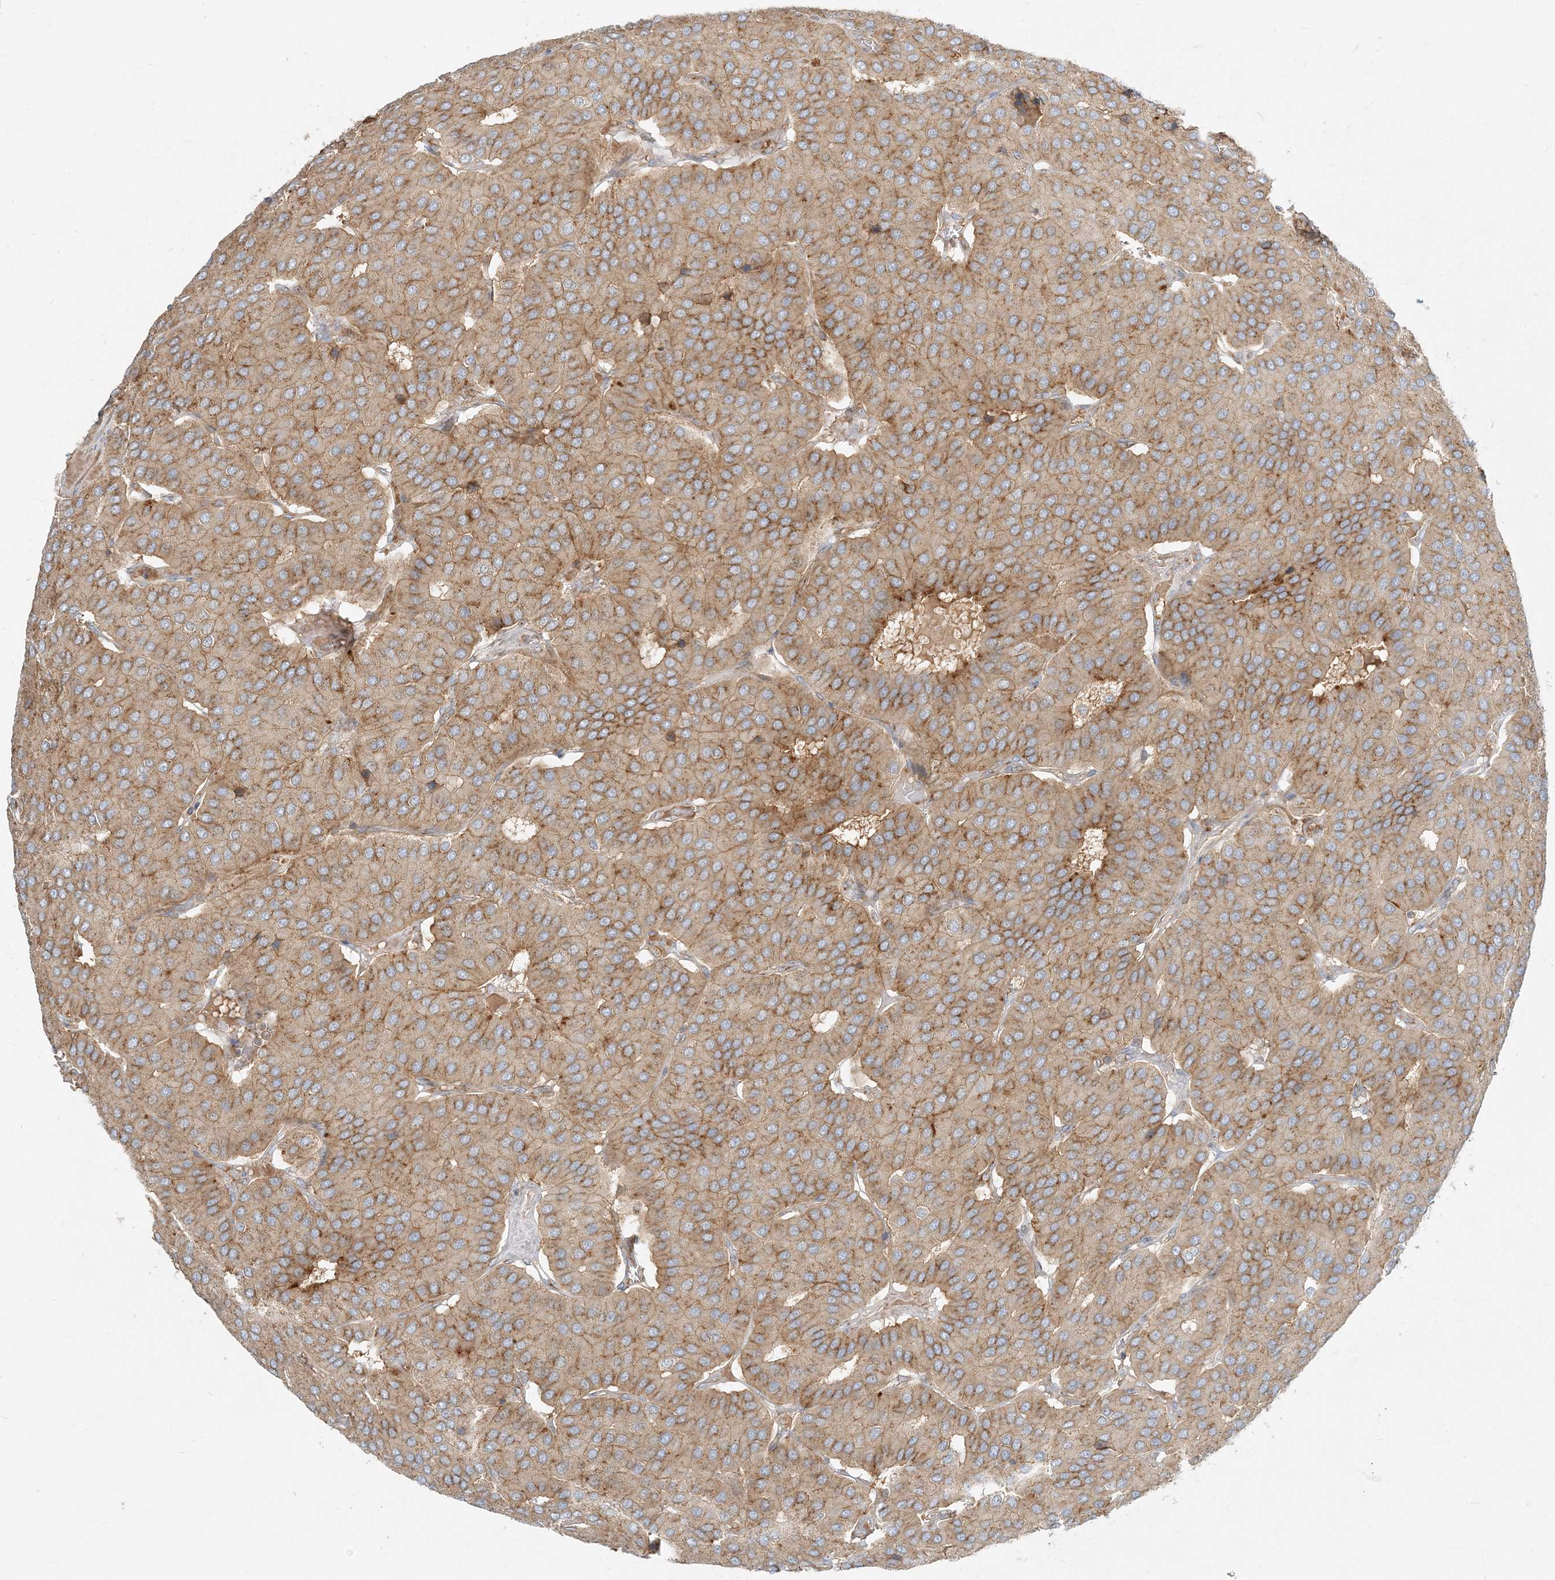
{"staining": {"intensity": "moderate", "quantity": ">75%", "location": "cytoplasmic/membranous"}, "tissue": "parathyroid gland", "cell_type": "Glandular cells", "image_type": "normal", "snomed": [{"axis": "morphology", "description": "Normal tissue, NOS"}, {"axis": "morphology", "description": "Adenoma, NOS"}, {"axis": "topography", "description": "Parathyroid gland"}], "caption": "Immunohistochemical staining of unremarkable parathyroid gland shows moderate cytoplasmic/membranous protein positivity in approximately >75% of glandular cells. (DAB IHC, brown staining for protein, blue staining for nuclei).", "gene": "AP1AR", "patient": {"sex": "female", "age": 86}}